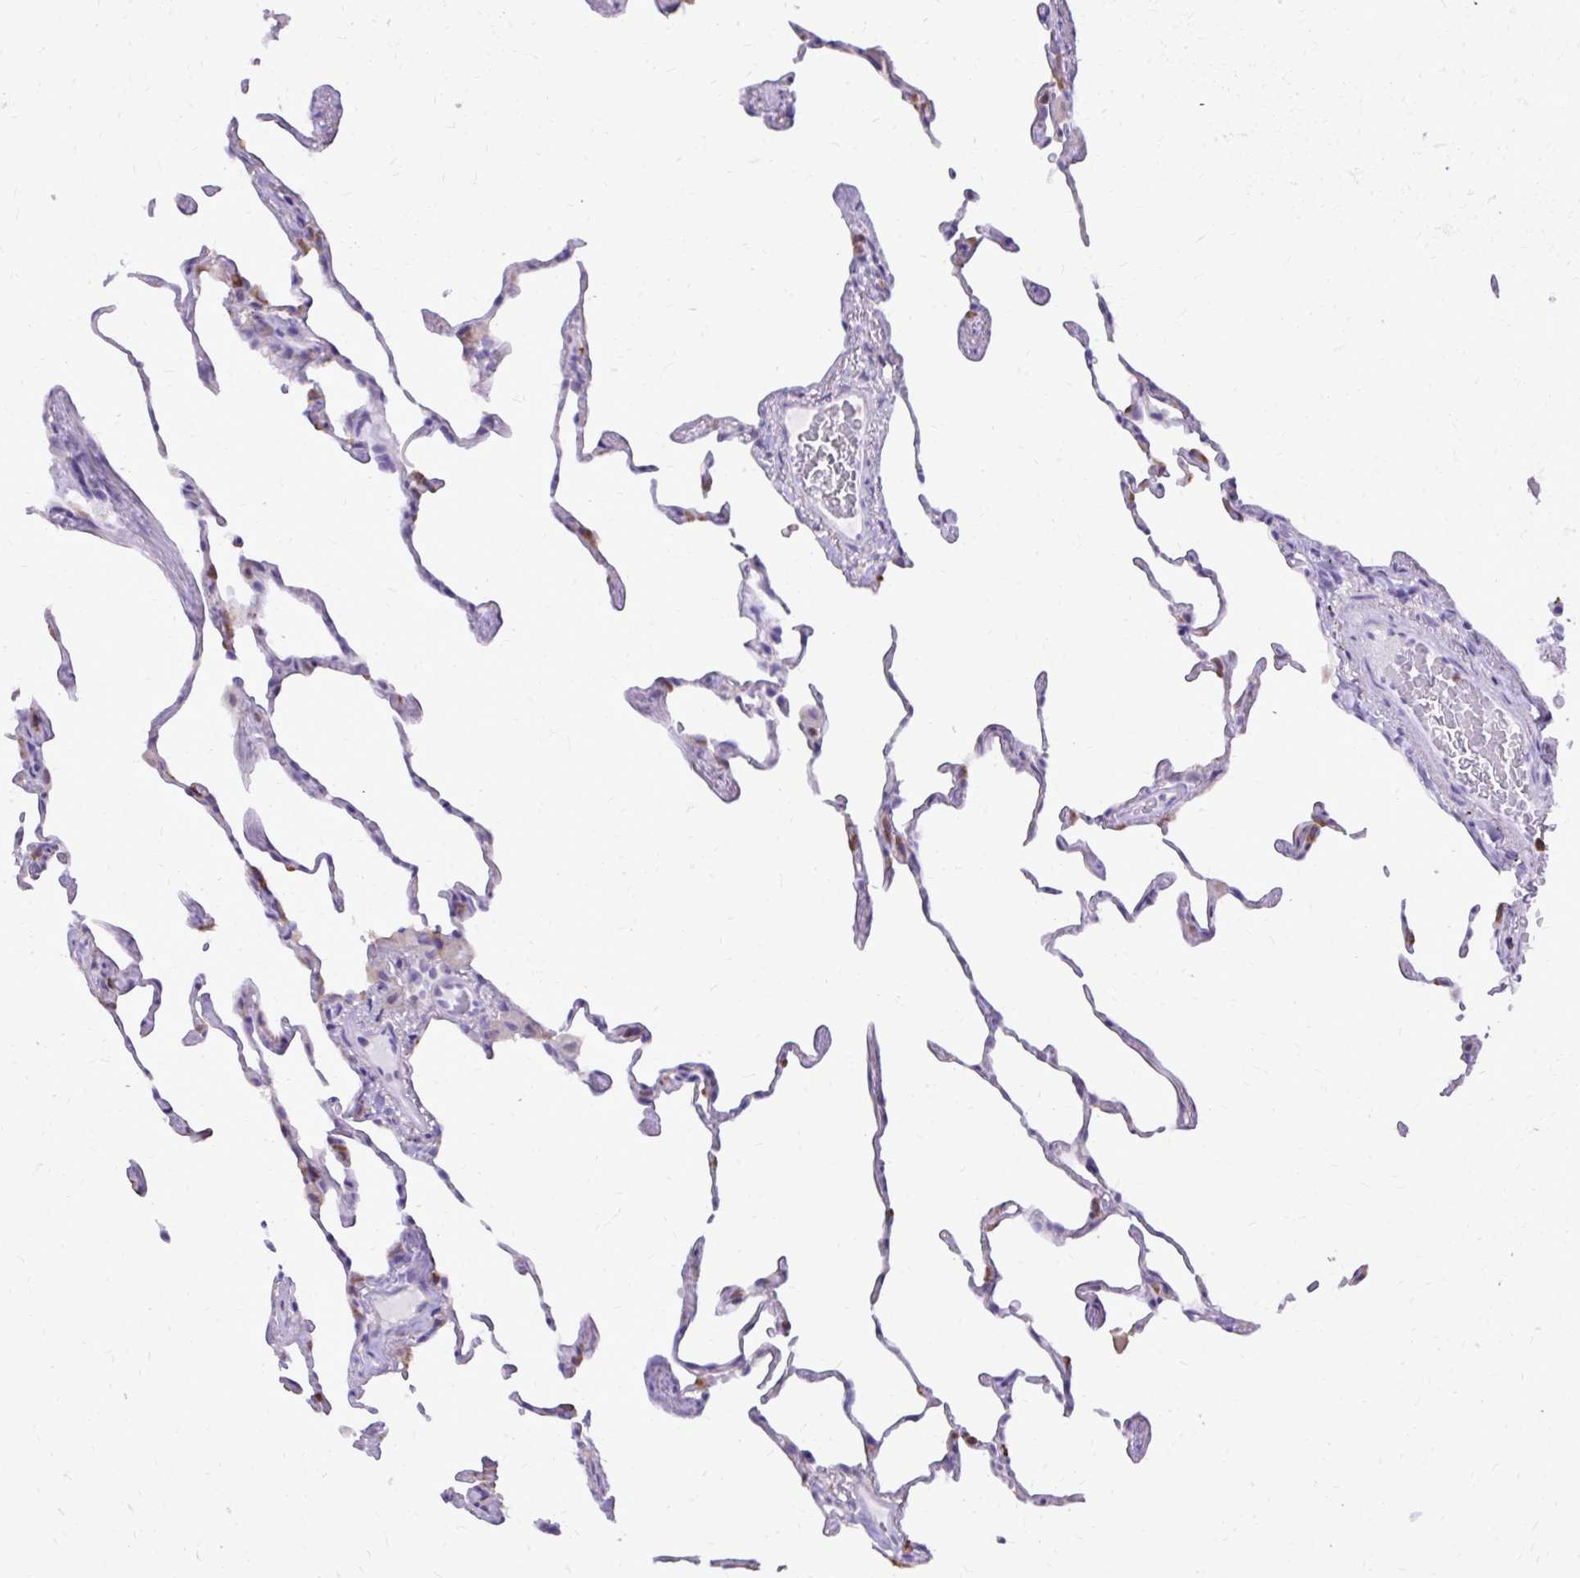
{"staining": {"intensity": "weak", "quantity": "<25%", "location": "cytoplasmic/membranous"}, "tissue": "lung", "cell_type": "Alveolar cells", "image_type": "normal", "snomed": [{"axis": "morphology", "description": "Normal tissue, NOS"}, {"axis": "topography", "description": "Lung"}], "caption": "Immunohistochemical staining of benign human lung shows no significant staining in alveolar cells. Nuclei are stained in blue.", "gene": "CAT", "patient": {"sex": "female", "age": 57}}